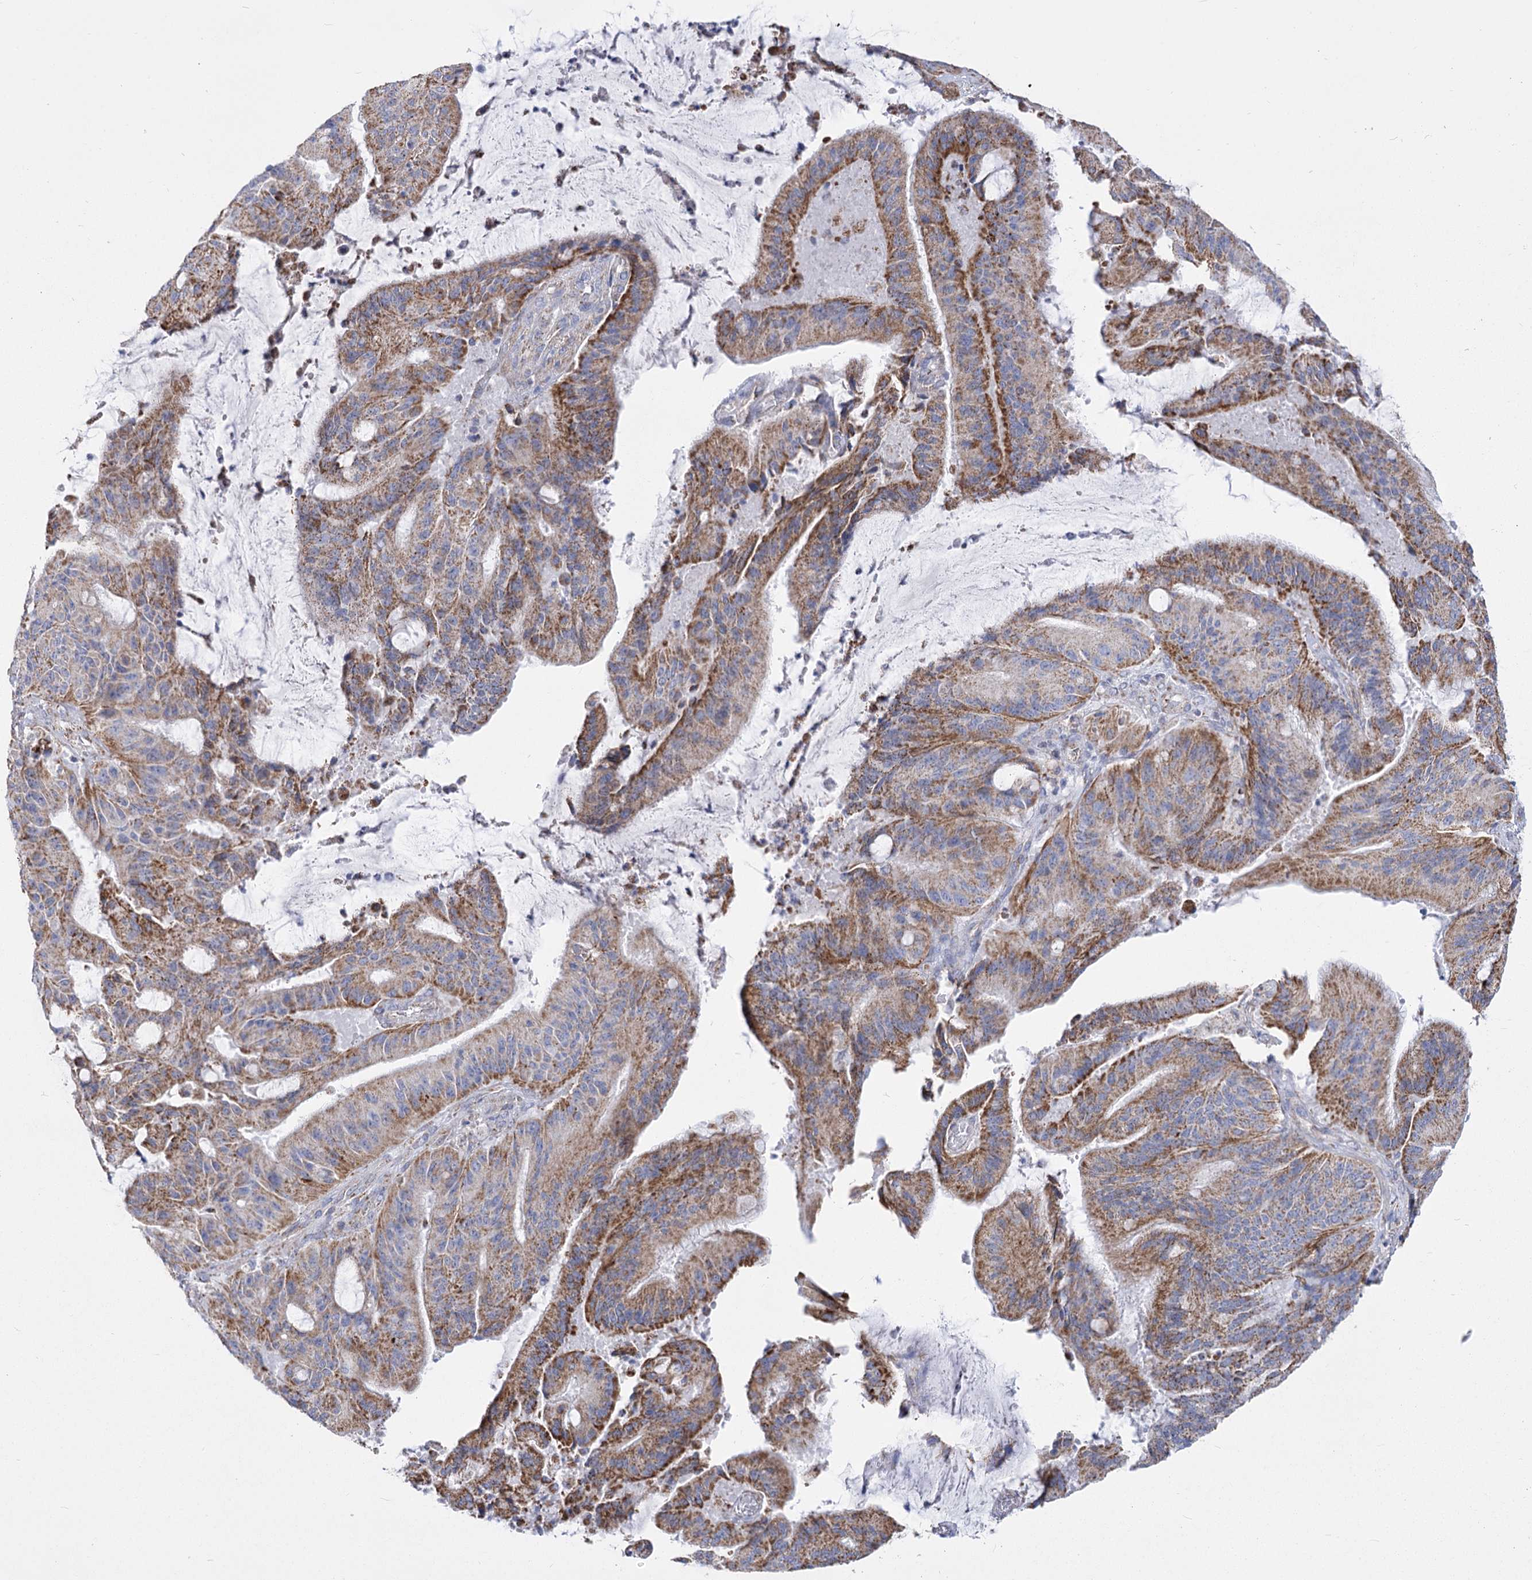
{"staining": {"intensity": "moderate", "quantity": ">75%", "location": "cytoplasmic/membranous"}, "tissue": "liver cancer", "cell_type": "Tumor cells", "image_type": "cancer", "snomed": [{"axis": "morphology", "description": "Normal tissue, NOS"}, {"axis": "morphology", "description": "Cholangiocarcinoma"}, {"axis": "topography", "description": "Liver"}, {"axis": "topography", "description": "Peripheral nerve tissue"}], "caption": "Immunohistochemistry of human liver cancer (cholangiocarcinoma) shows medium levels of moderate cytoplasmic/membranous staining in about >75% of tumor cells. Immunohistochemistry stains the protein of interest in brown and the nuclei are stained blue.", "gene": "PDHB", "patient": {"sex": "female", "age": 73}}